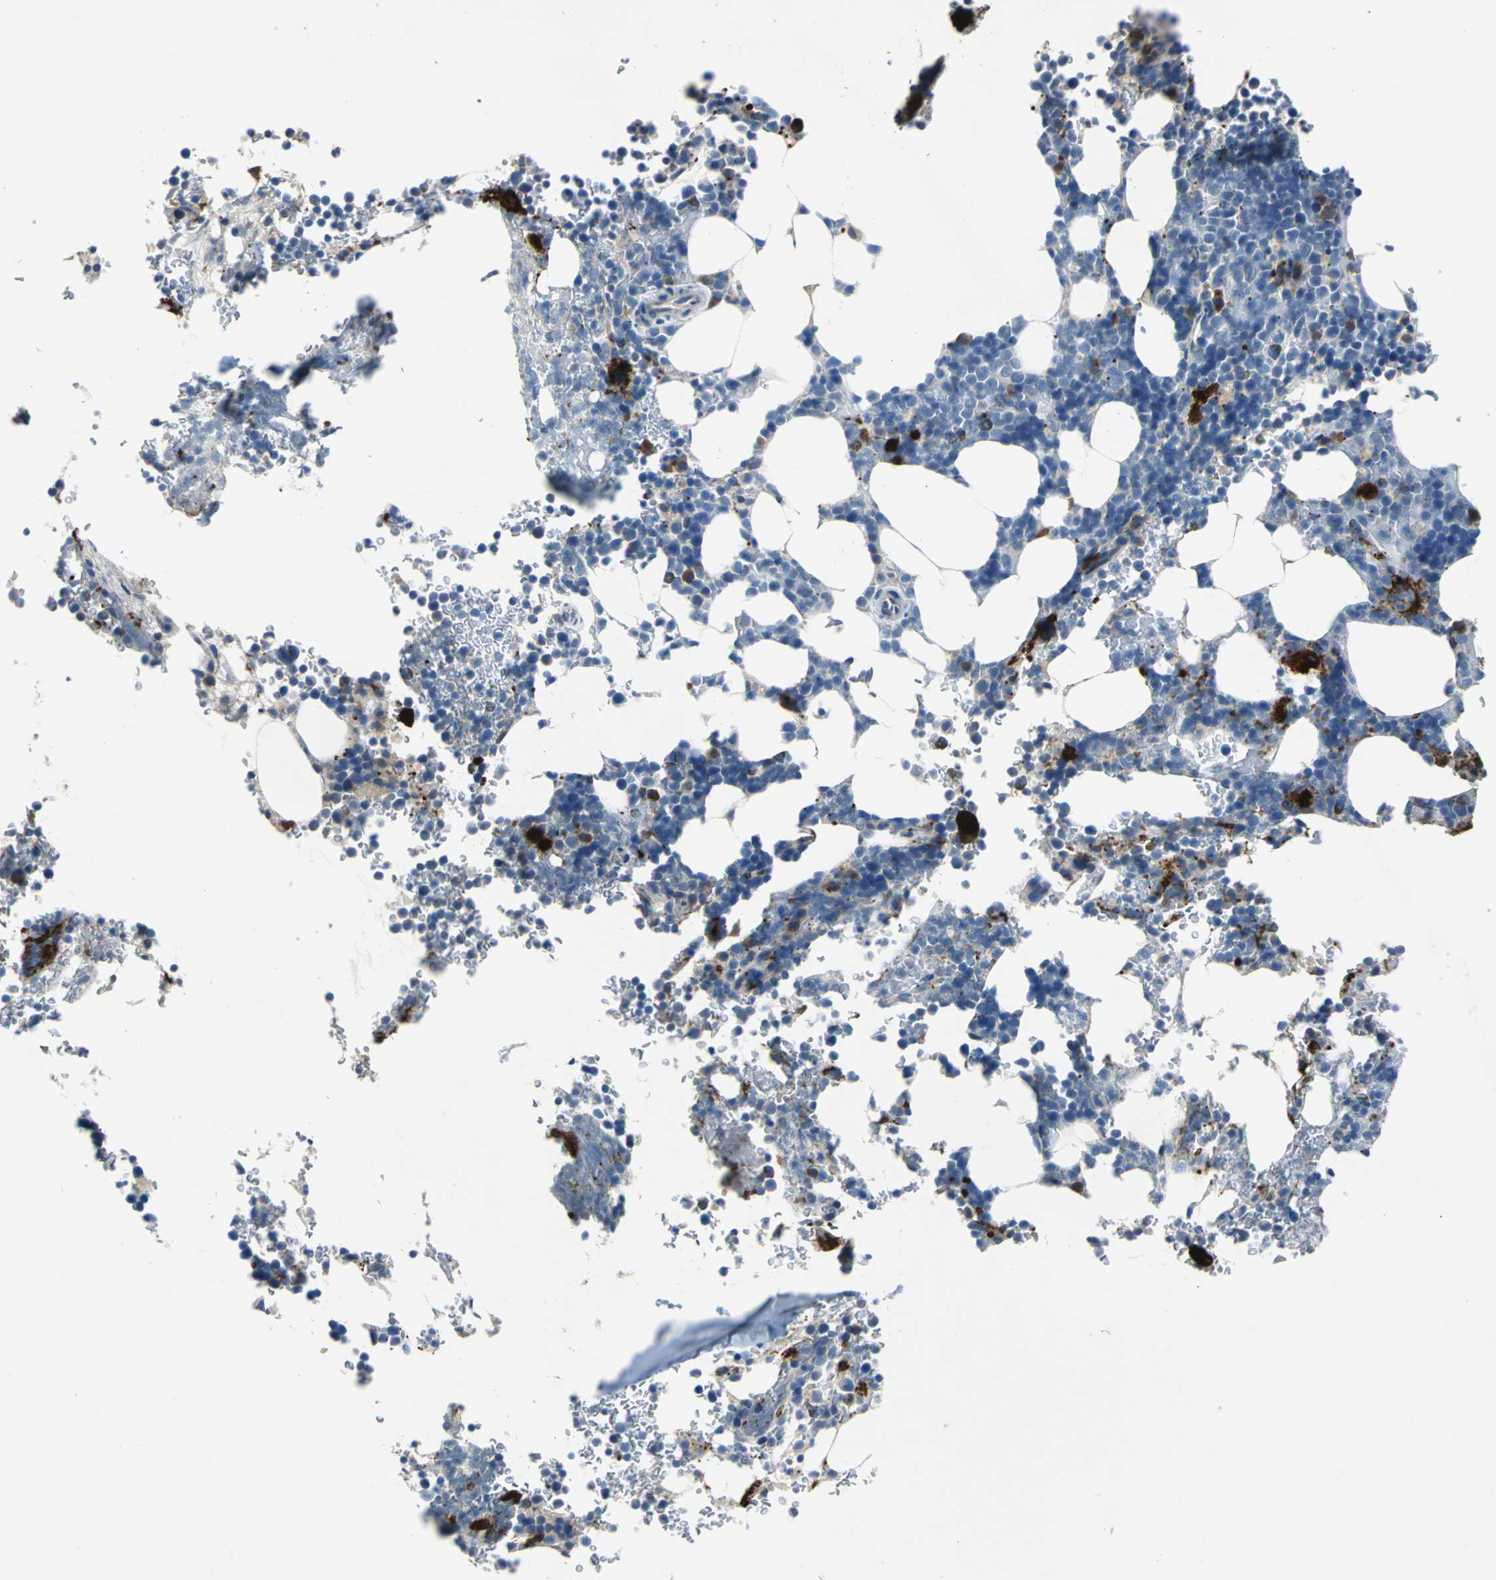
{"staining": {"intensity": "strong", "quantity": "<25%", "location": "cytoplasmic/membranous"}, "tissue": "bone marrow", "cell_type": "Hematopoietic cells", "image_type": "normal", "snomed": [{"axis": "morphology", "description": "Normal tissue, NOS"}, {"axis": "topography", "description": "Bone marrow"}], "caption": "Protein staining of unremarkable bone marrow reveals strong cytoplasmic/membranous staining in approximately <25% of hematopoietic cells.", "gene": "SELP", "patient": {"sex": "female", "age": 73}}